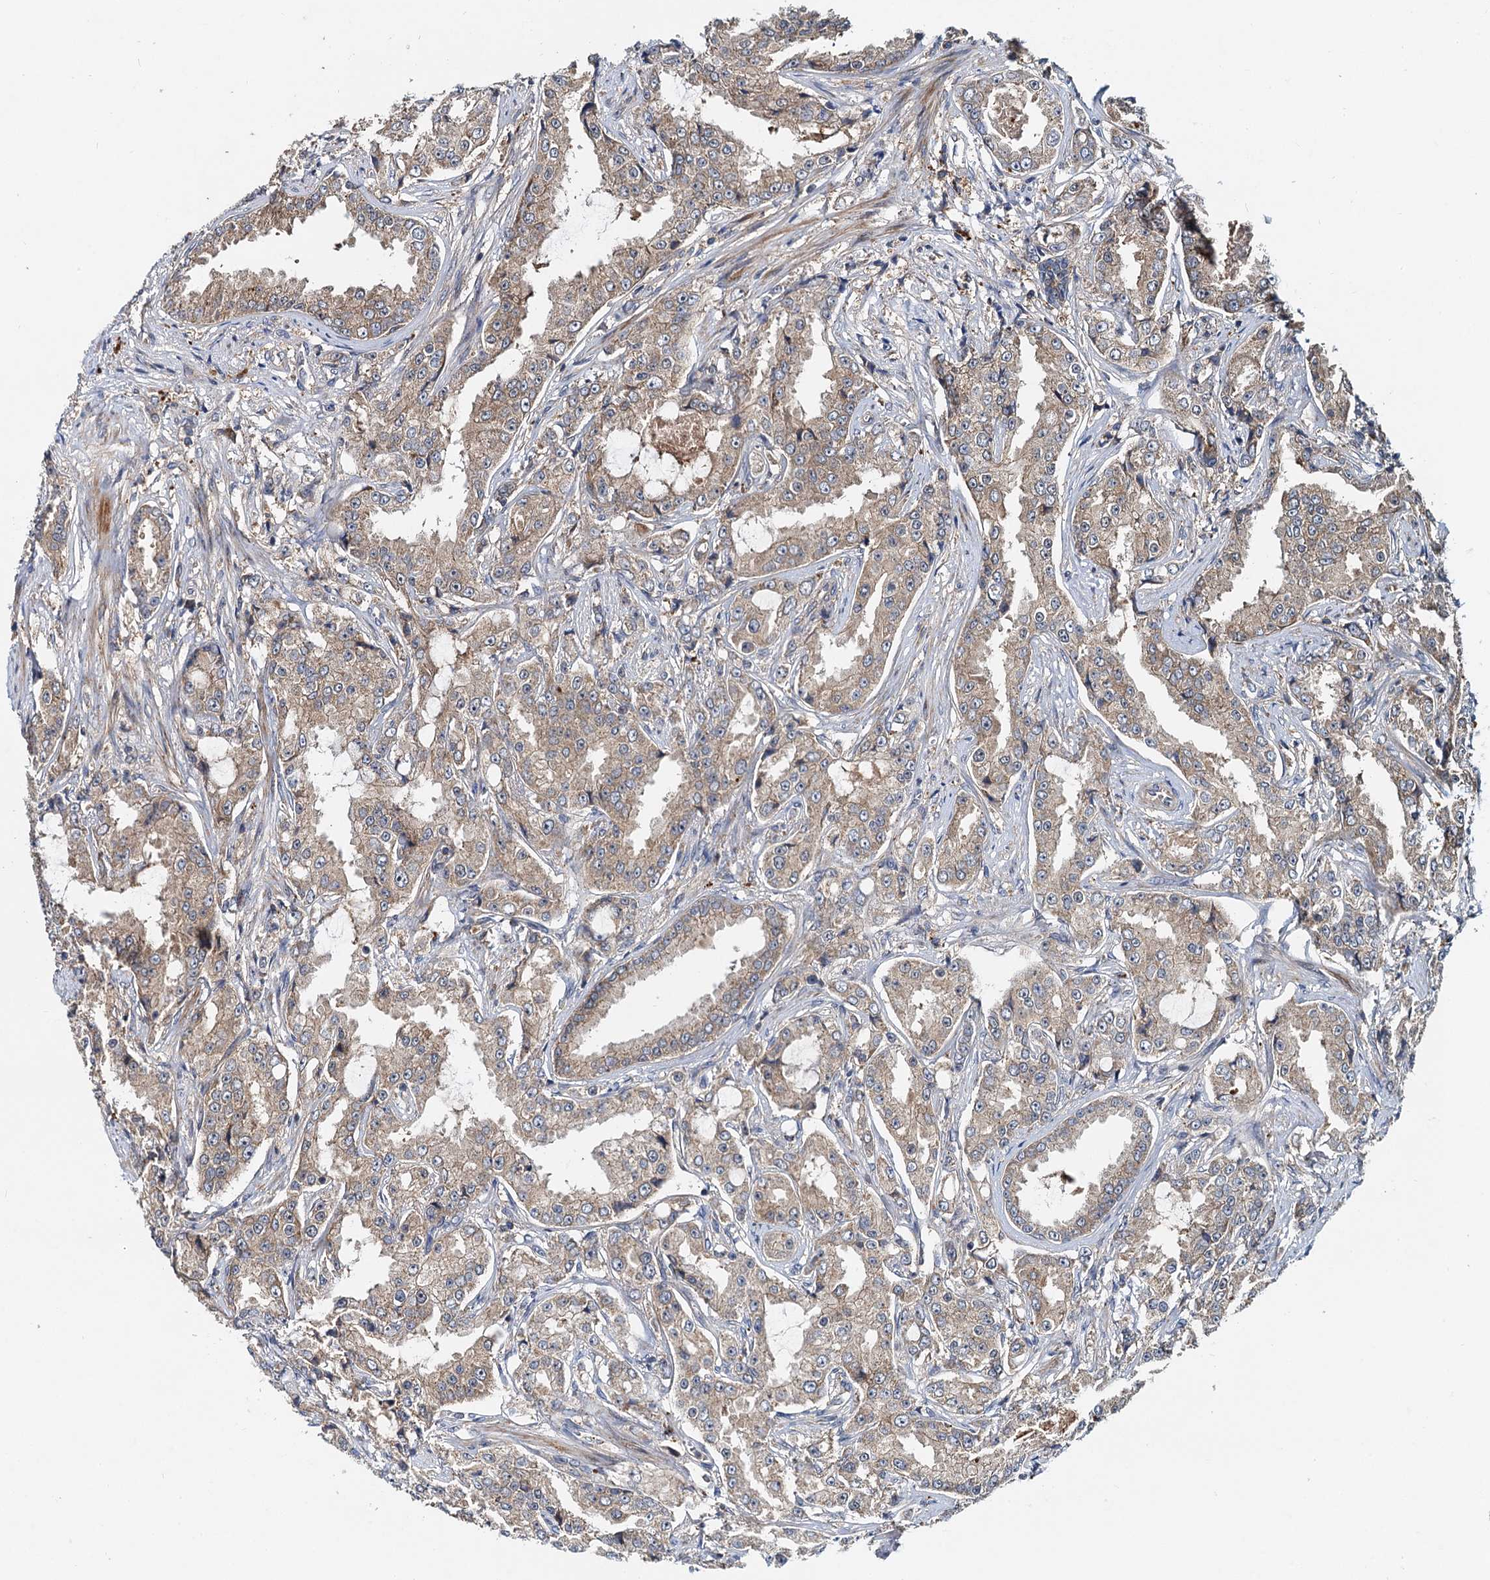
{"staining": {"intensity": "weak", "quantity": ">75%", "location": "cytoplasmic/membranous"}, "tissue": "prostate cancer", "cell_type": "Tumor cells", "image_type": "cancer", "snomed": [{"axis": "morphology", "description": "Adenocarcinoma, High grade"}, {"axis": "topography", "description": "Prostate"}], "caption": "Tumor cells show weak cytoplasmic/membranous staining in approximately >75% of cells in prostate cancer.", "gene": "EFL1", "patient": {"sex": "male", "age": 73}}